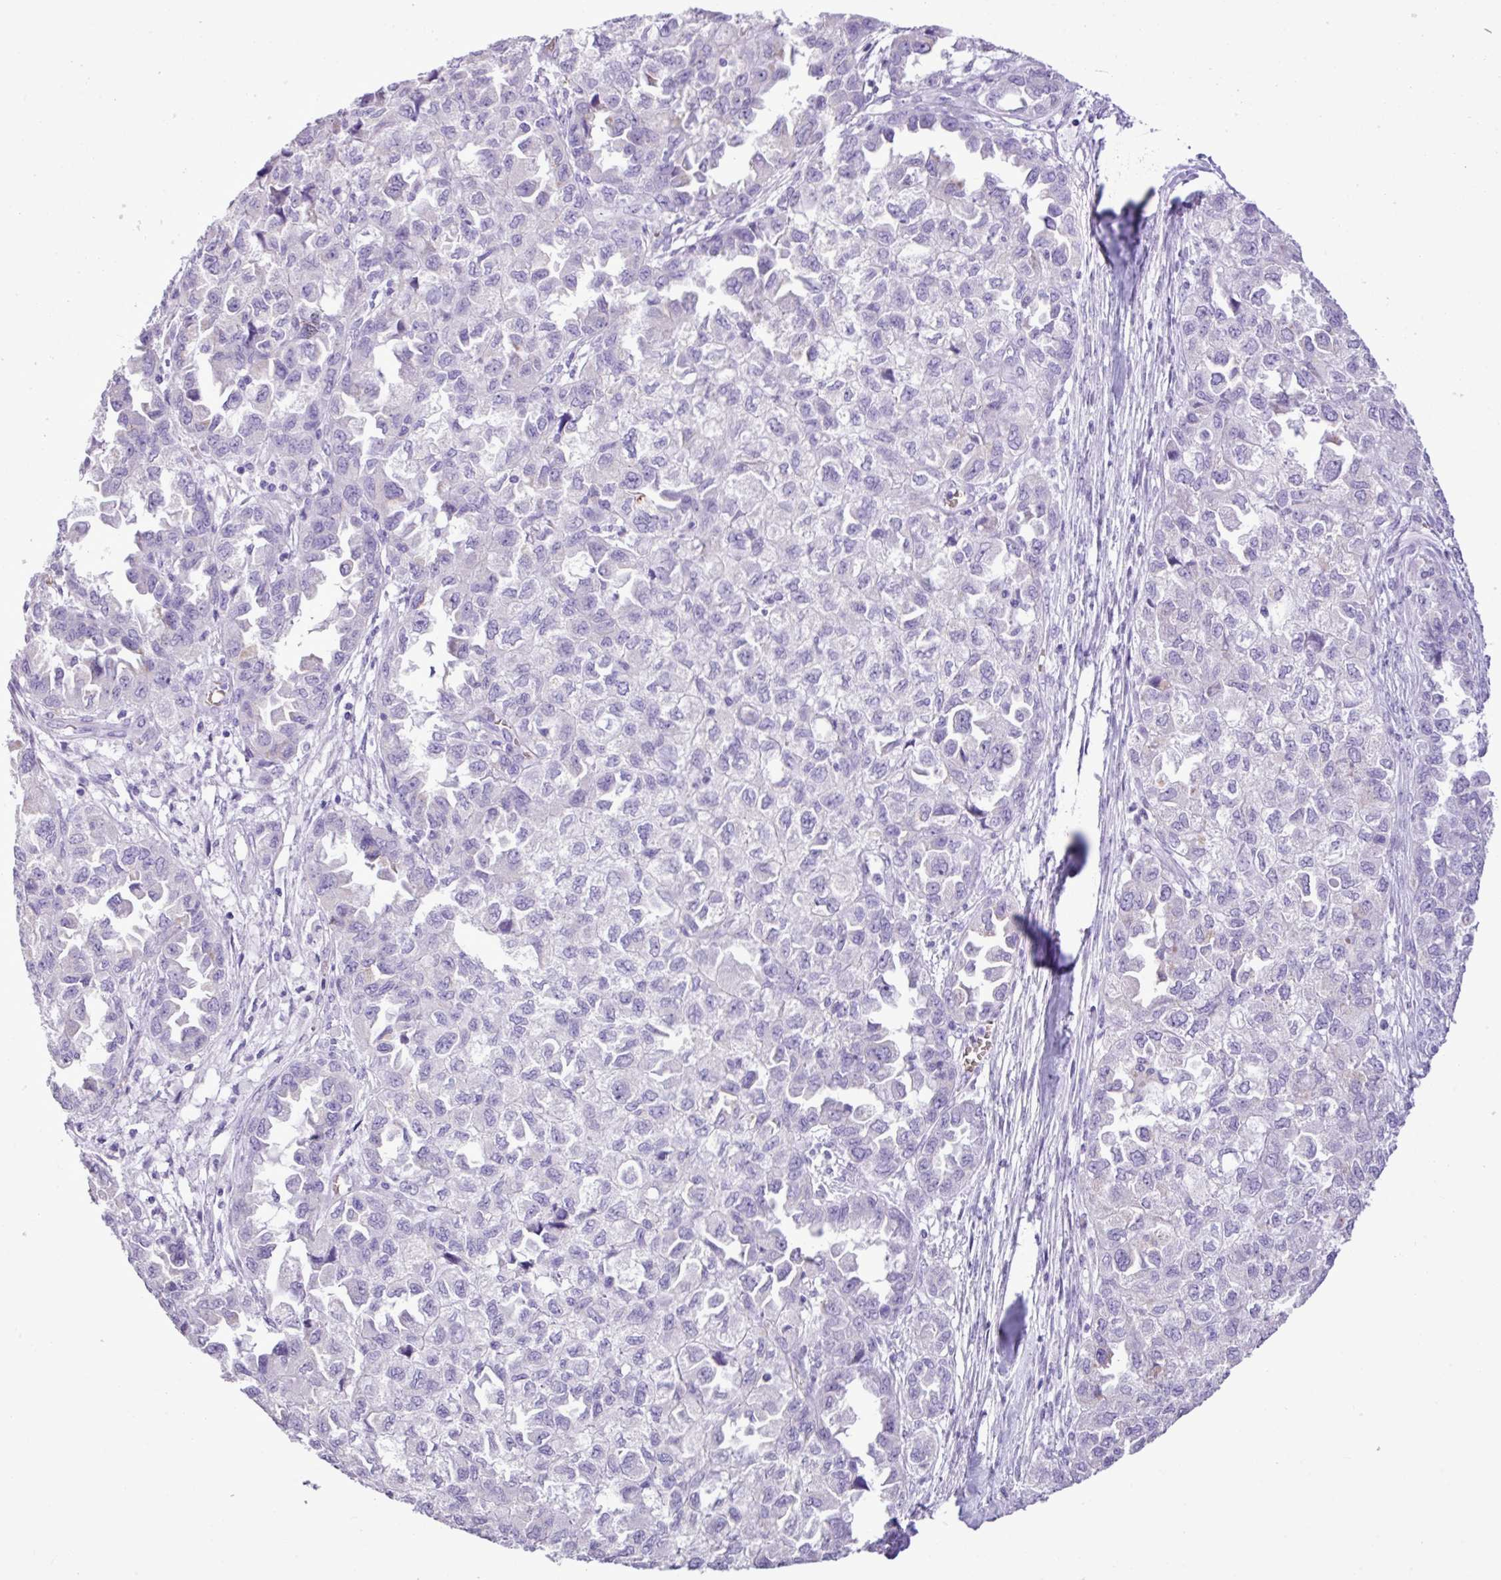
{"staining": {"intensity": "negative", "quantity": "none", "location": "none"}, "tissue": "ovarian cancer", "cell_type": "Tumor cells", "image_type": "cancer", "snomed": [{"axis": "morphology", "description": "Cystadenocarcinoma, serous, NOS"}, {"axis": "topography", "description": "Ovary"}], "caption": "Ovarian cancer was stained to show a protein in brown. There is no significant expression in tumor cells.", "gene": "ZSCAN5A", "patient": {"sex": "female", "age": 84}}